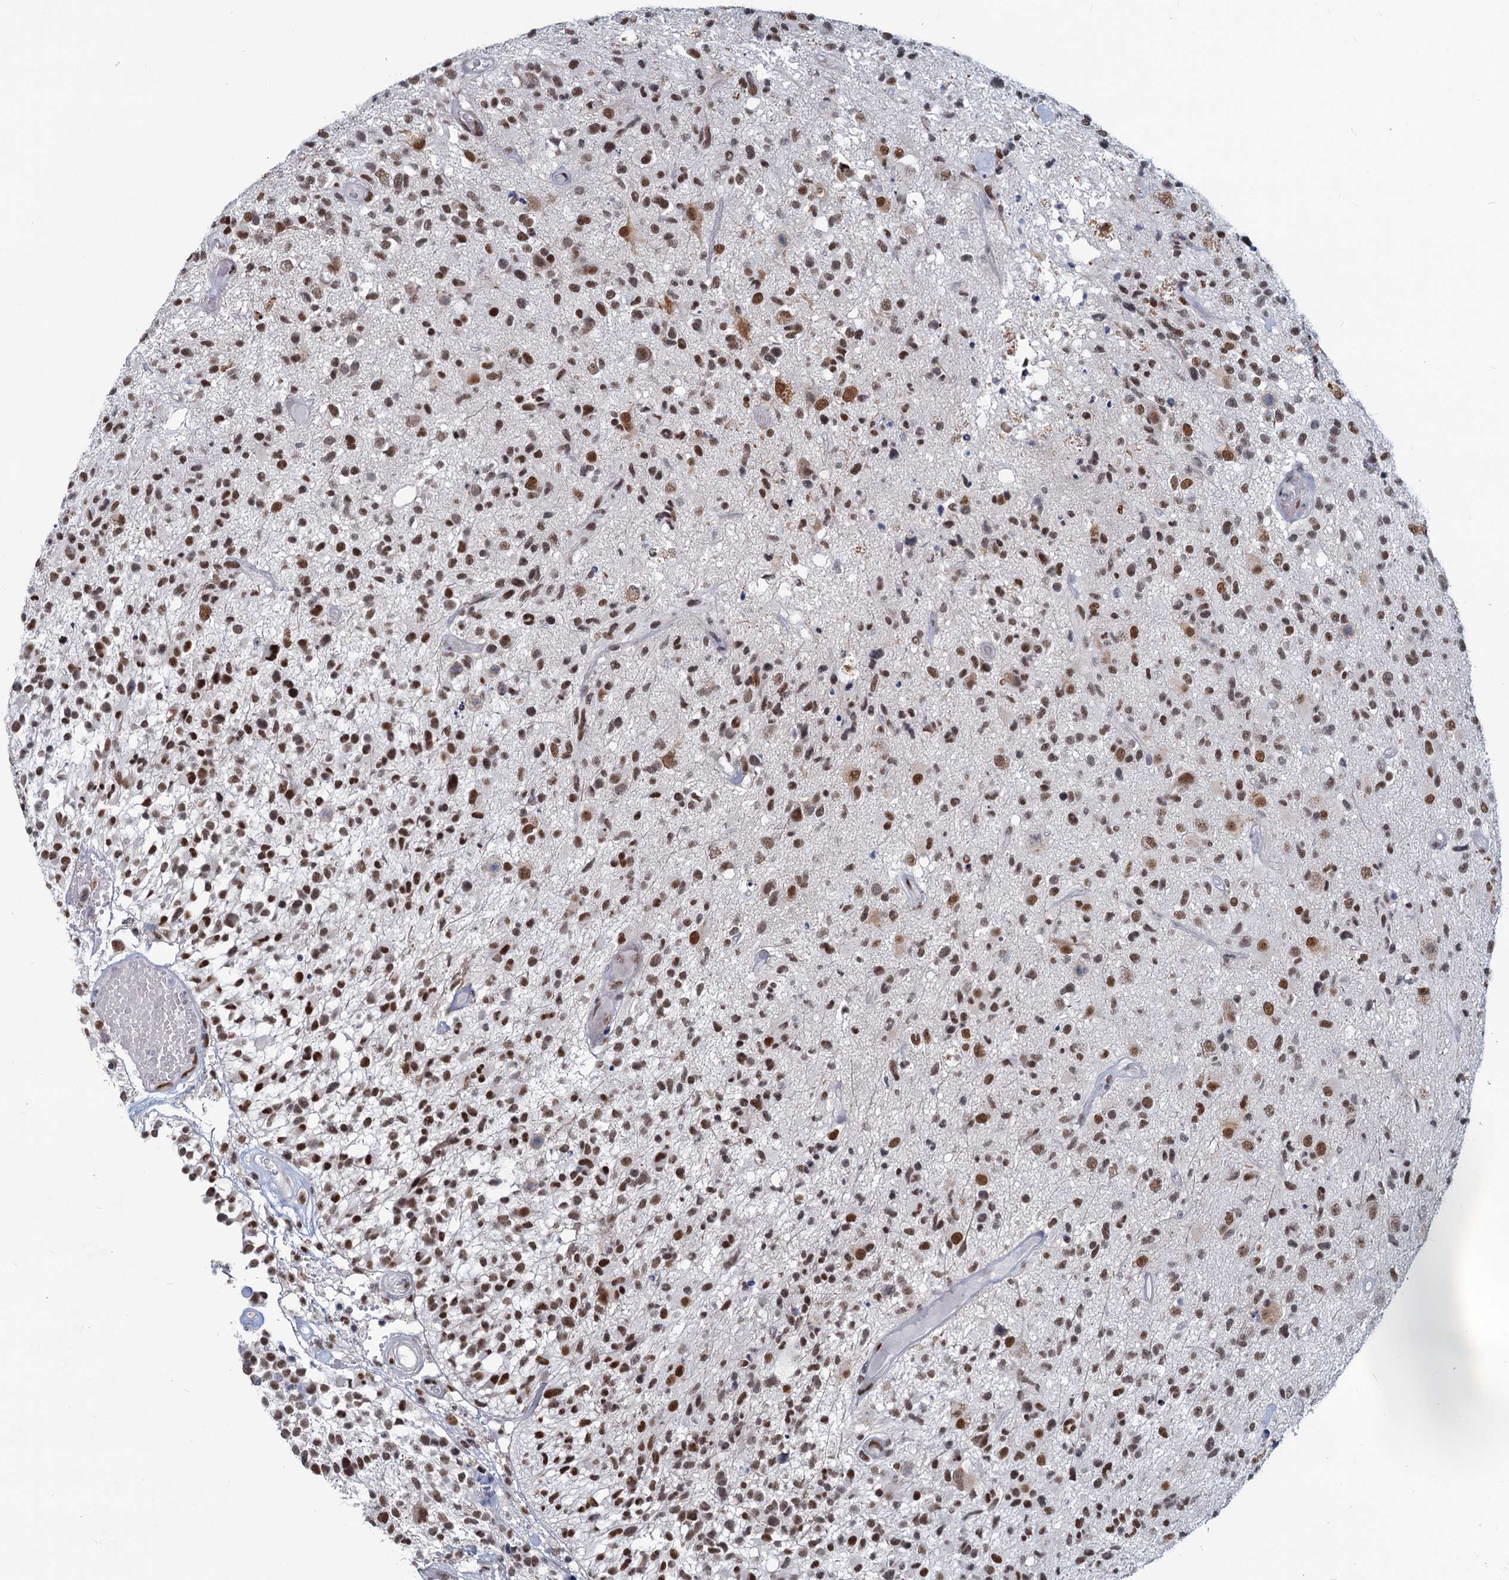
{"staining": {"intensity": "moderate", "quantity": "25%-75%", "location": "nuclear"}, "tissue": "glioma", "cell_type": "Tumor cells", "image_type": "cancer", "snomed": [{"axis": "morphology", "description": "Glioma, malignant, High grade"}, {"axis": "morphology", "description": "Glioblastoma, NOS"}, {"axis": "topography", "description": "Brain"}], "caption": "The immunohistochemical stain labels moderate nuclear expression in tumor cells of glioma tissue.", "gene": "METTL14", "patient": {"sex": "male", "age": 60}}